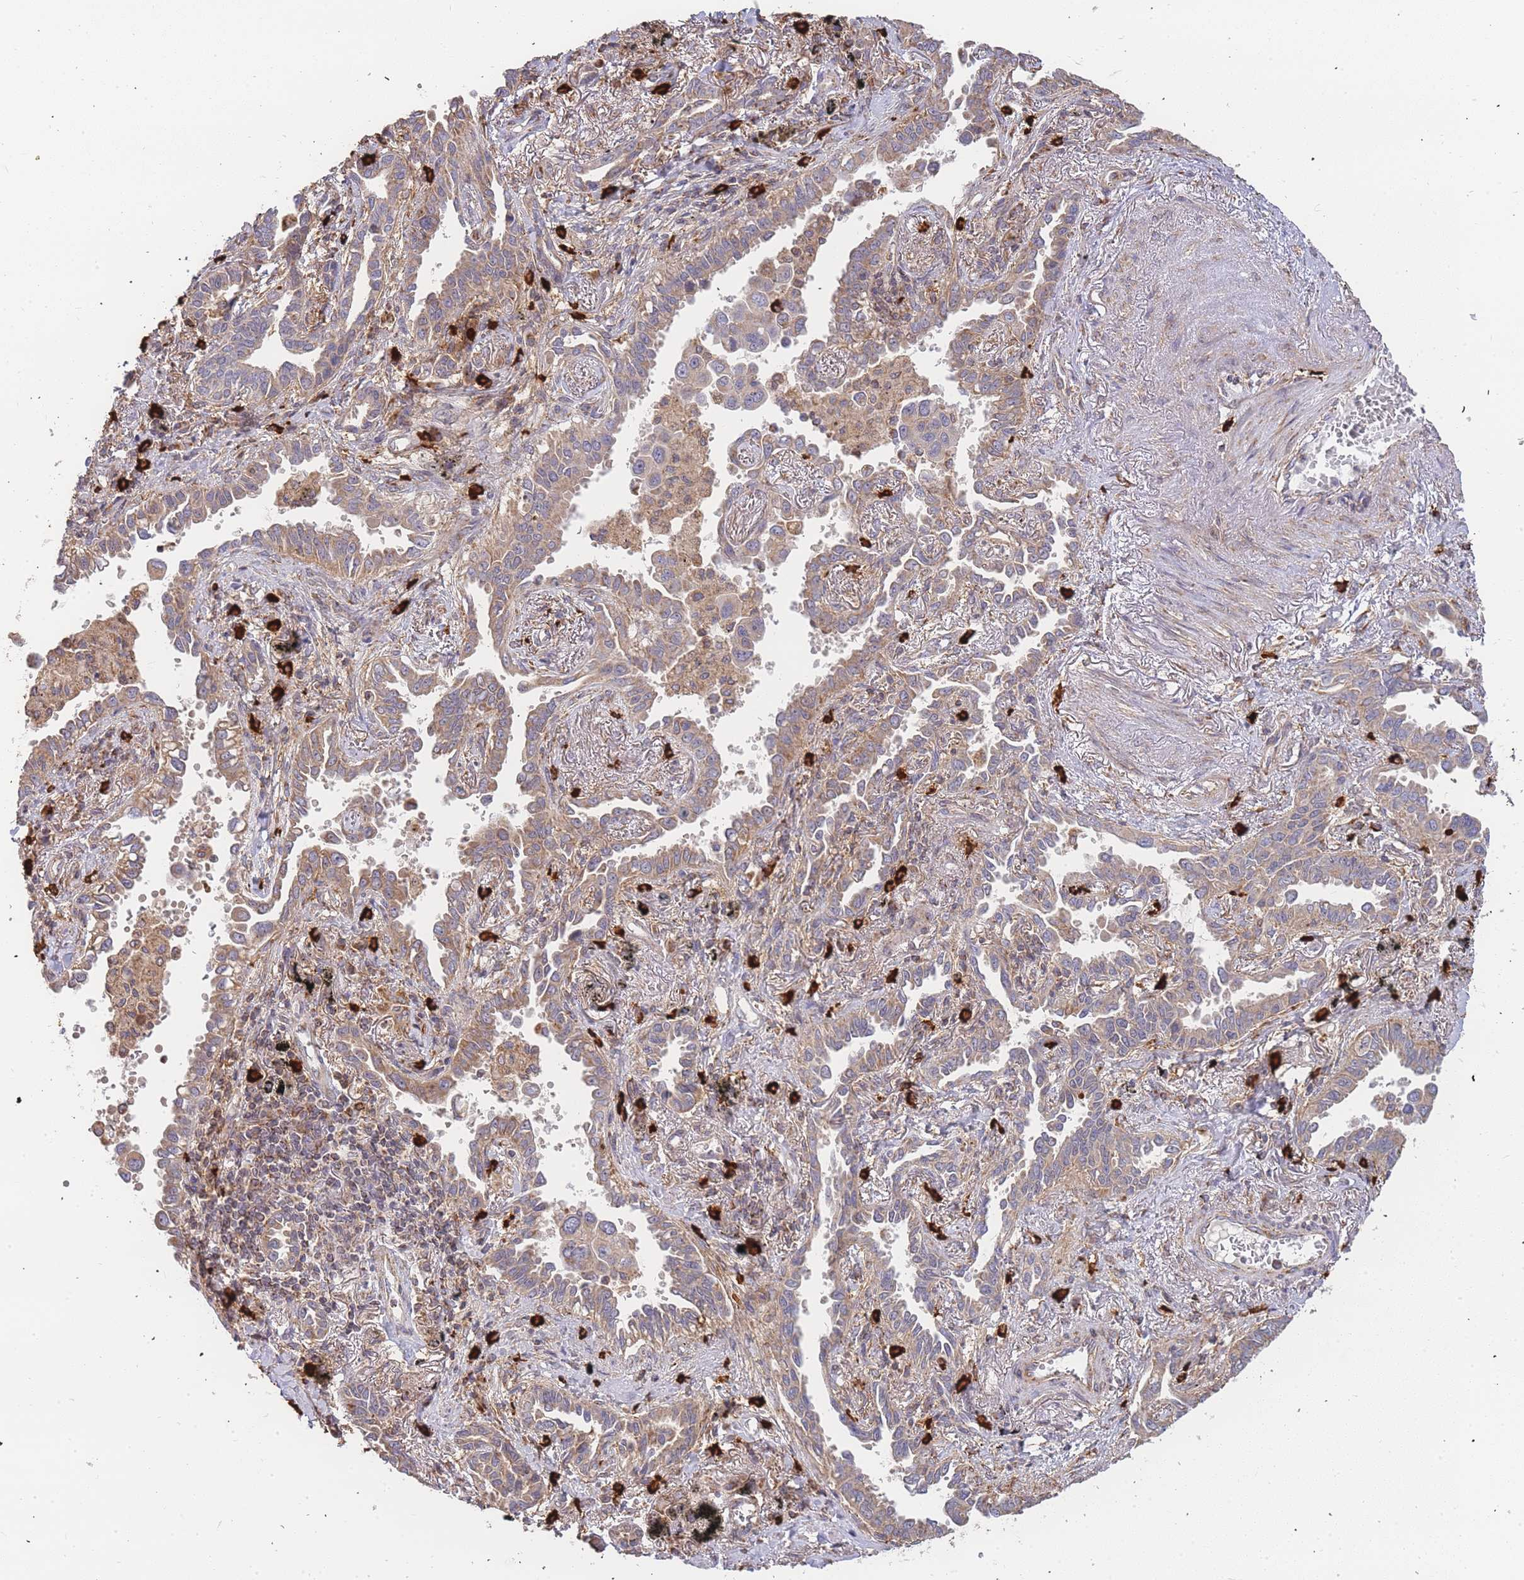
{"staining": {"intensity": "moderate", "quantity": ">75%", "location": "cytoplasmic/membranous"}, "tissue": "lung cancer", "cell_type": "Tumor cells", "image_type": "cancer", "snomed": [{"axis": "morphology", "description": "Adenocarcinoma, NOS"}, {"axis": "topography", "description": "Lung"}], "caption": "Immunohistochemical staining of human adenocarcinoma (lung) demonstrates medium levels of moderate cytoplasmic/membranous protein positivity in approximately >75% of tumor cells. Nuclei are stained in blue.", "gene": "ADCY9", "patient": {"sex": "male", "age": 67}}